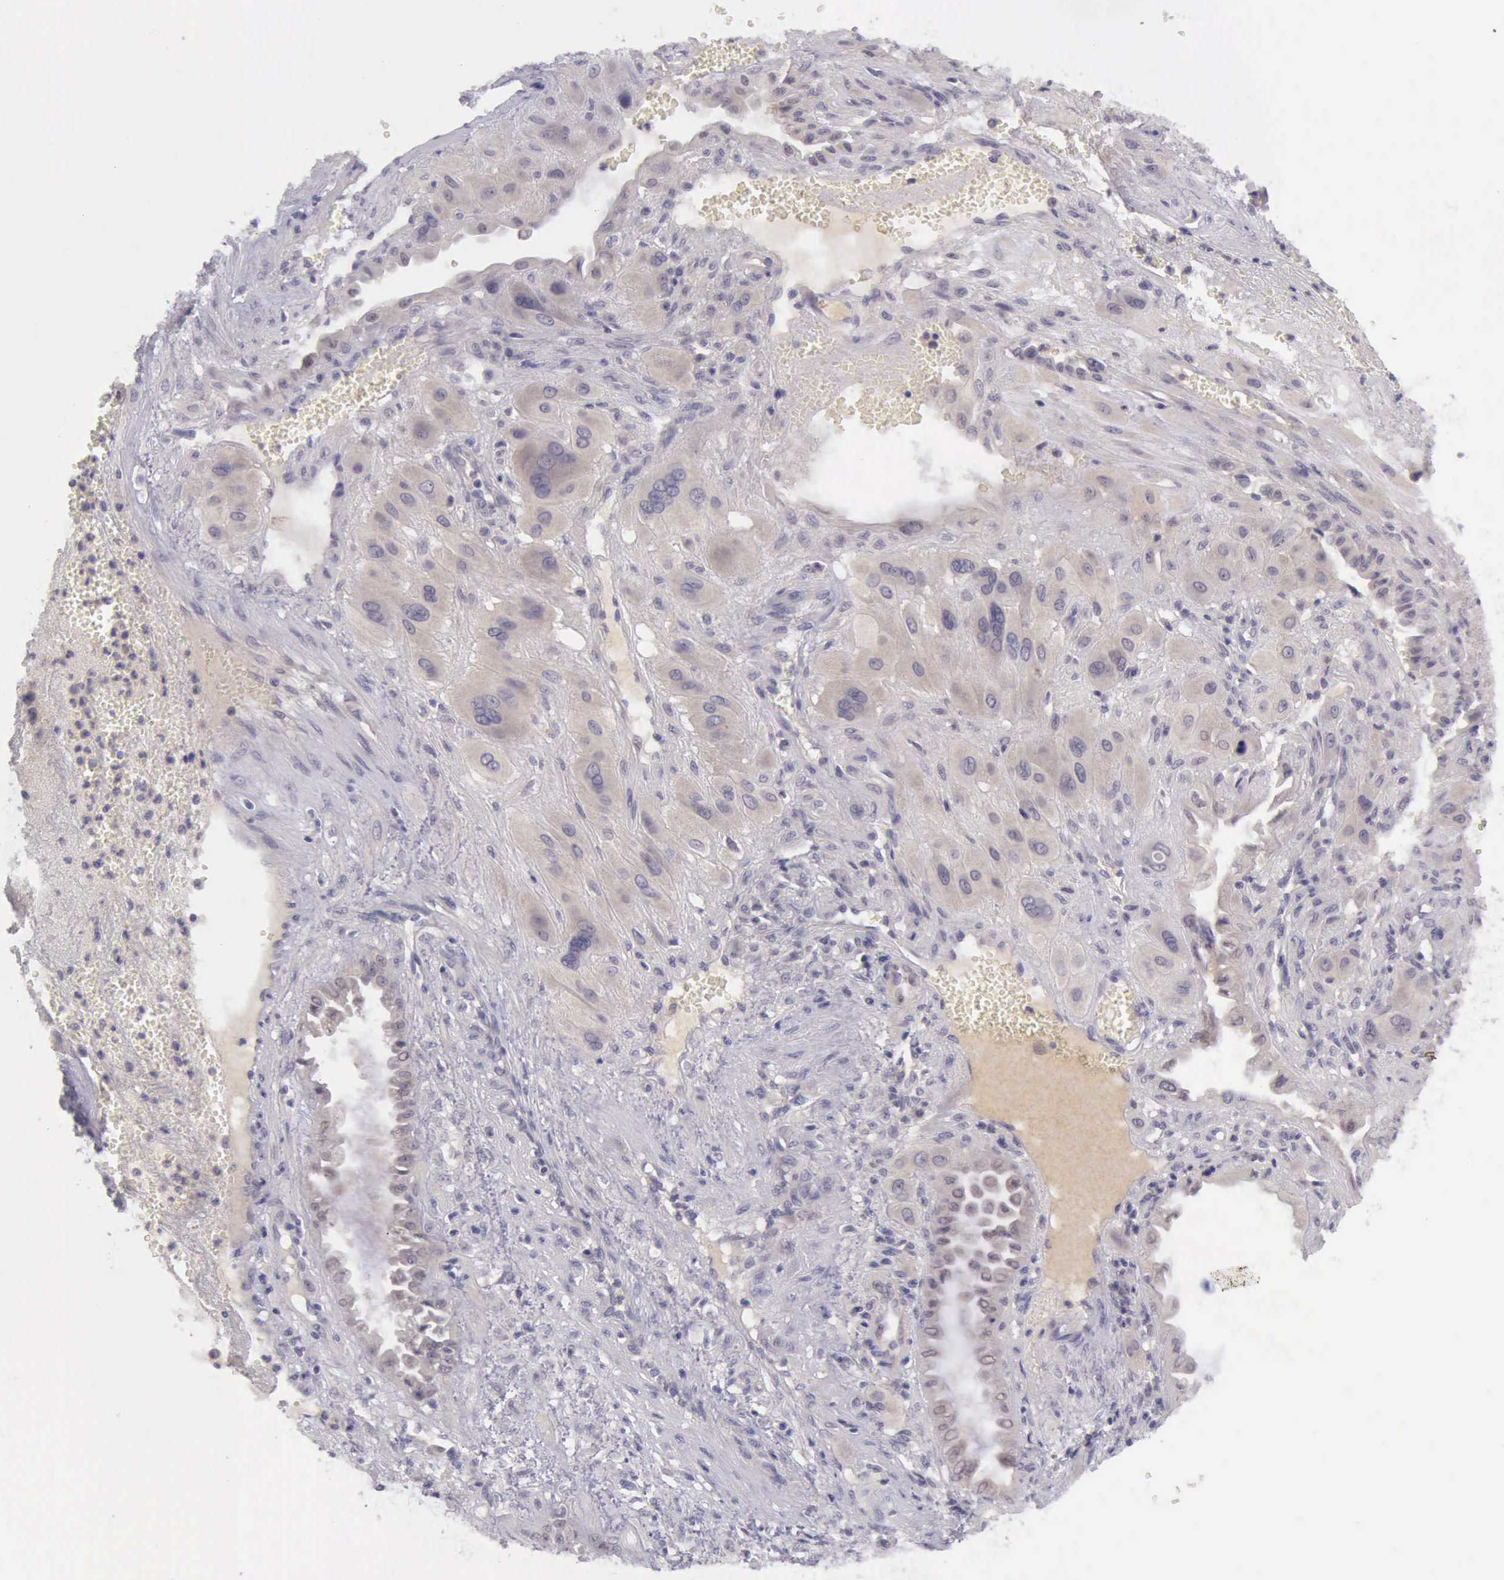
{"staining": {"intensity": "weak", "quantity": ">75%", "location": "cytoplasmic/membranous"}, "tissue": "cervical cancer", "cell_type": "Tumor cells", "image_type": "cancer", "snomed": [{"axis": "morphology", "description": "Squamous cell carcinoma, NOS"}, {"axis": "topography", "description": "Cervix"}], "caption": "Immunohistochemistry (DAB (3,3'-diaminobenzidine)) staining of human squamous cell carcinoma (cervical) exhibits weak cytoplasmic/membranous protein expression in approximately >75% of tumor cells. (DAB (3,3'-diaminobenzidine) IHC, brown staining for protein, blue staining for nuclei).", "gene": "ARNT2", "patient": {"sex": "female", "age": 34}}